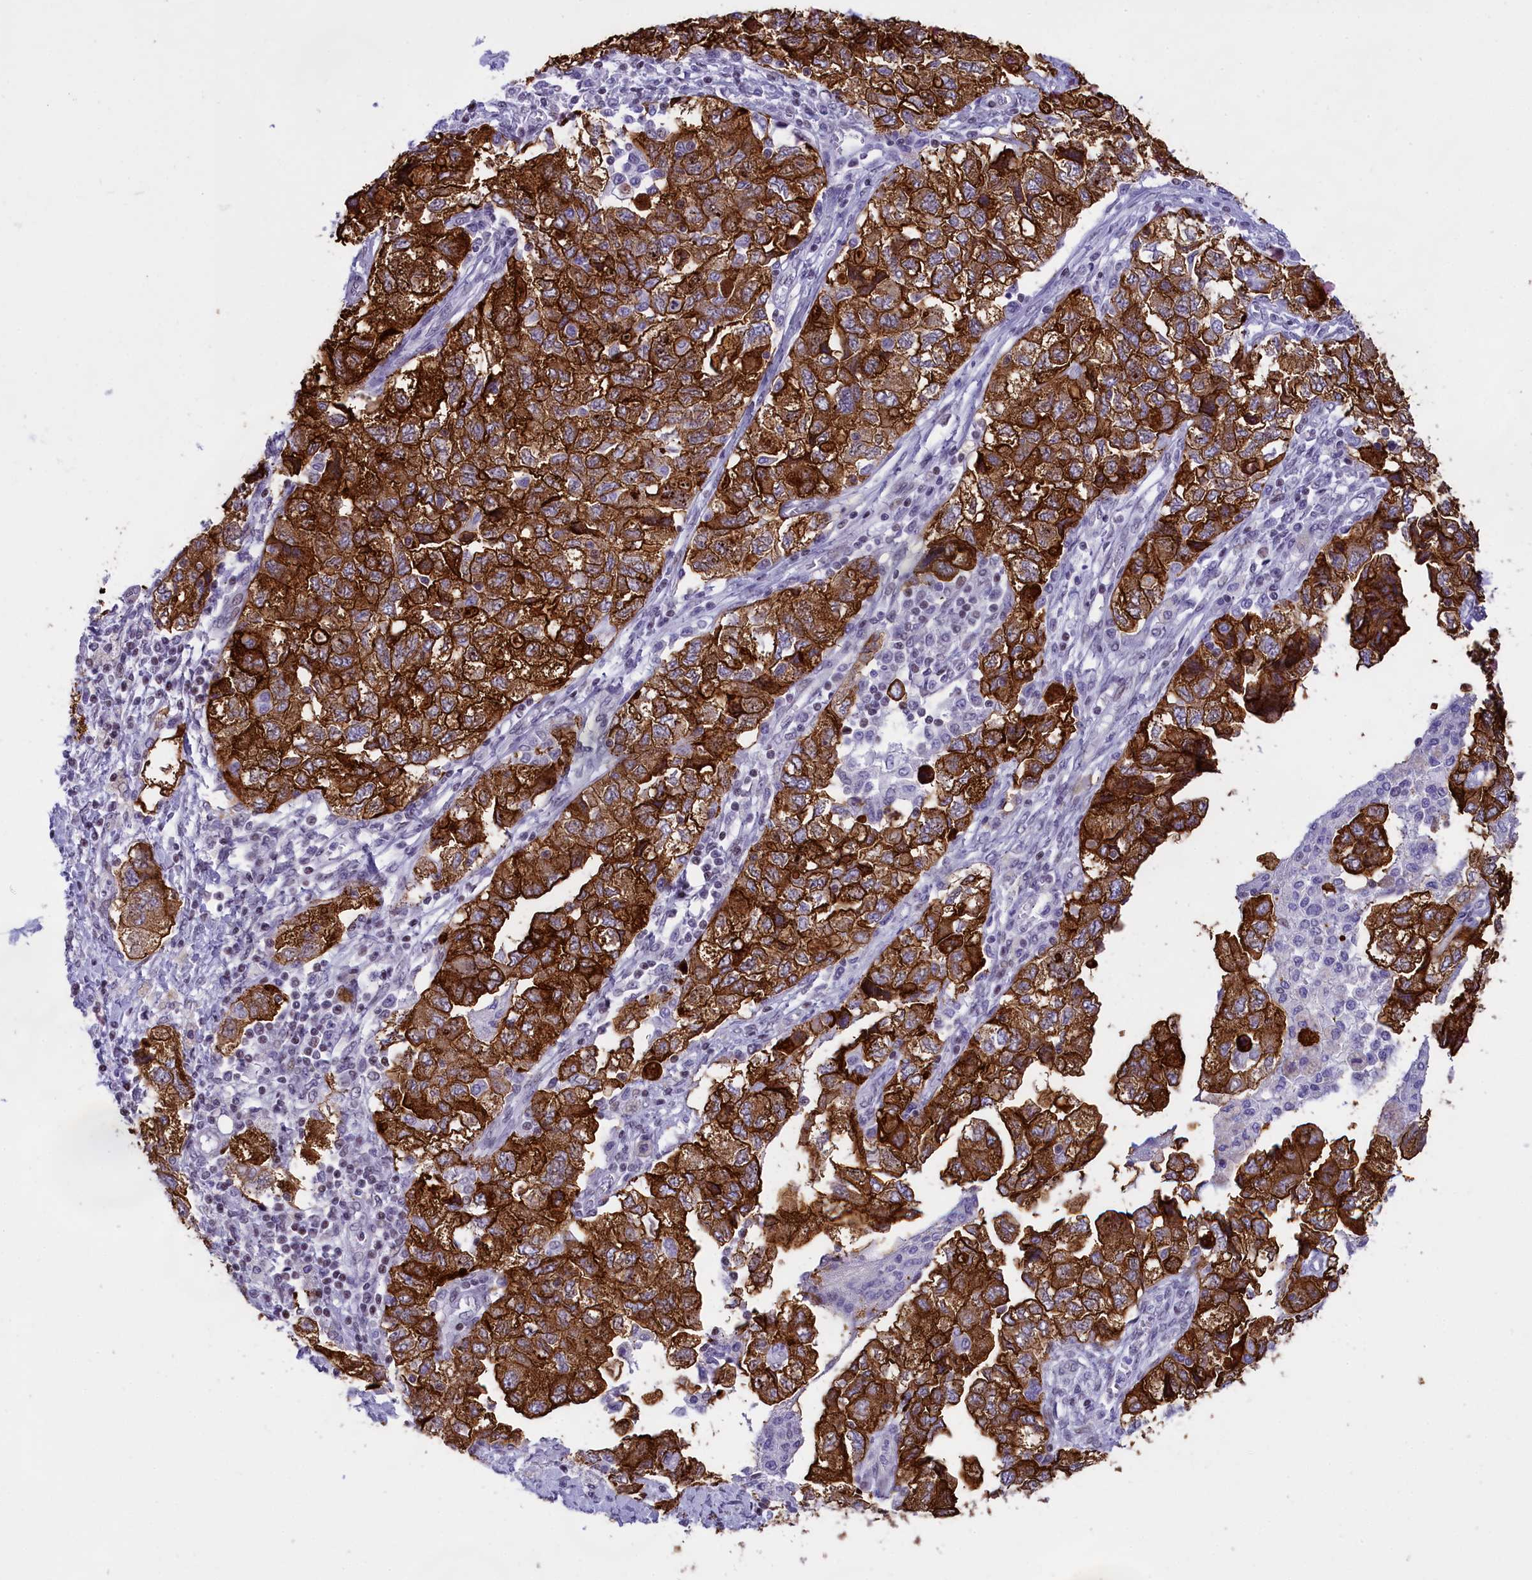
{"staining": {"intensity": "strong", "quantity": ">75%", "location": "cytoplasmic/membranous"}, "tissue": "ovarian cancer", "cell_type": "Tumor cells", "image_type": "cancer", "snomed": [{"axis": "morphology", "description": "Carcinoma, NOS"}, {"axis": "morphology", "description": "Cystadenocarcinoma, serous, NOS"}, {"axis": "topography", "description": "Ovary"}], "caption": "An immunohistochemistry histopathology image of tumor tissue is shown. Protein staining in brown highlights strong cytoplasmic/membranous positivity in ovarian cancer (carcinoma) within tumor cells.", "gene": "SPIRE2", "patient": {"sex": "female", "age": 69}}